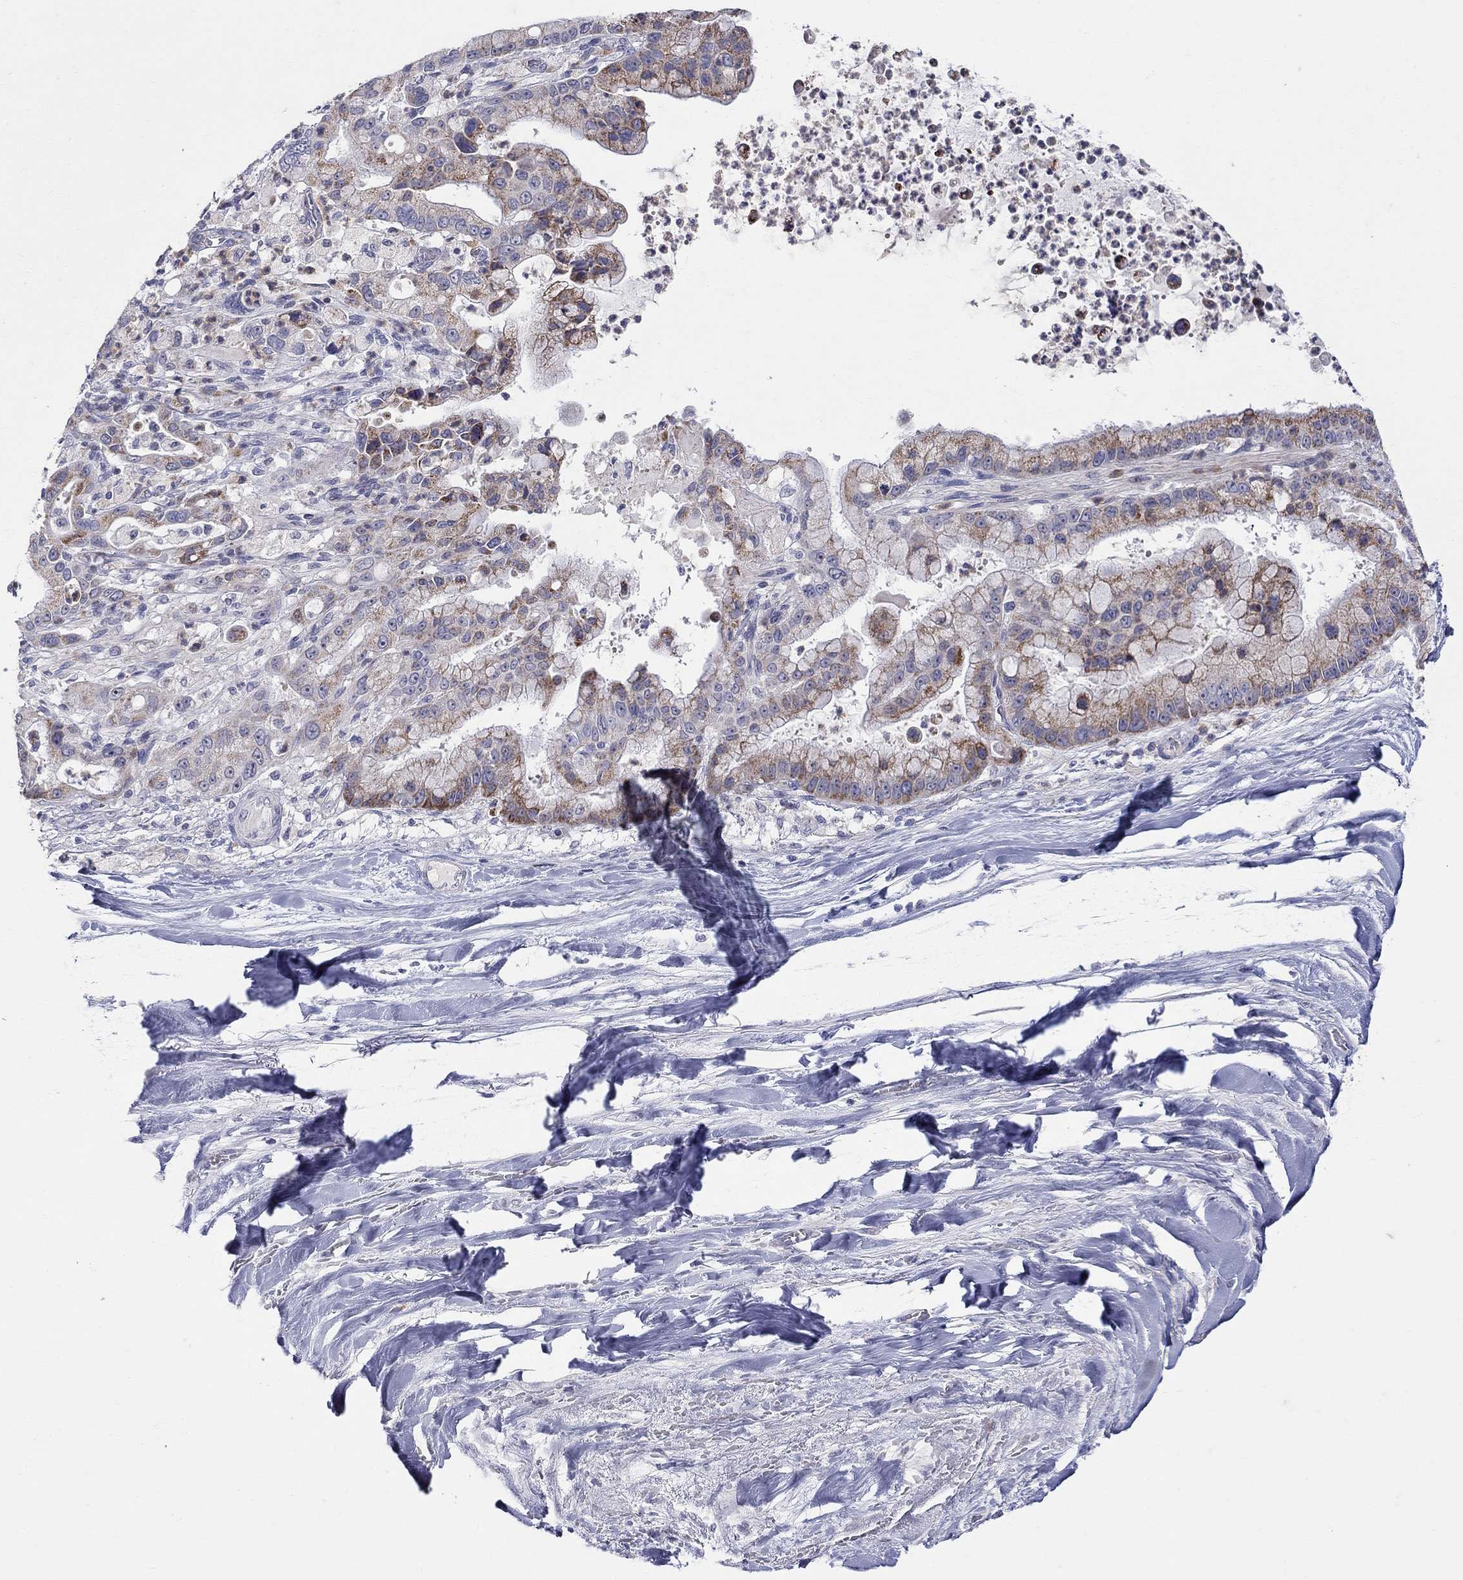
{"staining": {"intensity": "moderate", "quantity": "25%-75%", "location": "cytoplasmic/membranous"}, "tissue": "liver cancer", "cell_type": "Tumor cells", "image_type": "cancer", "snomed": [{"axis": "morphology", "description": "Cholangiocarcinoma"}, {"axis": "topography", "description": "Liver"}], "caption": "A brown stain labels moderate cytoplasmic/membranous positivity of a protein in human liver cholangiocarcinoma tumor cells.", "gene": "HMX2", "patient": {"sex": "female", "age": 54}}